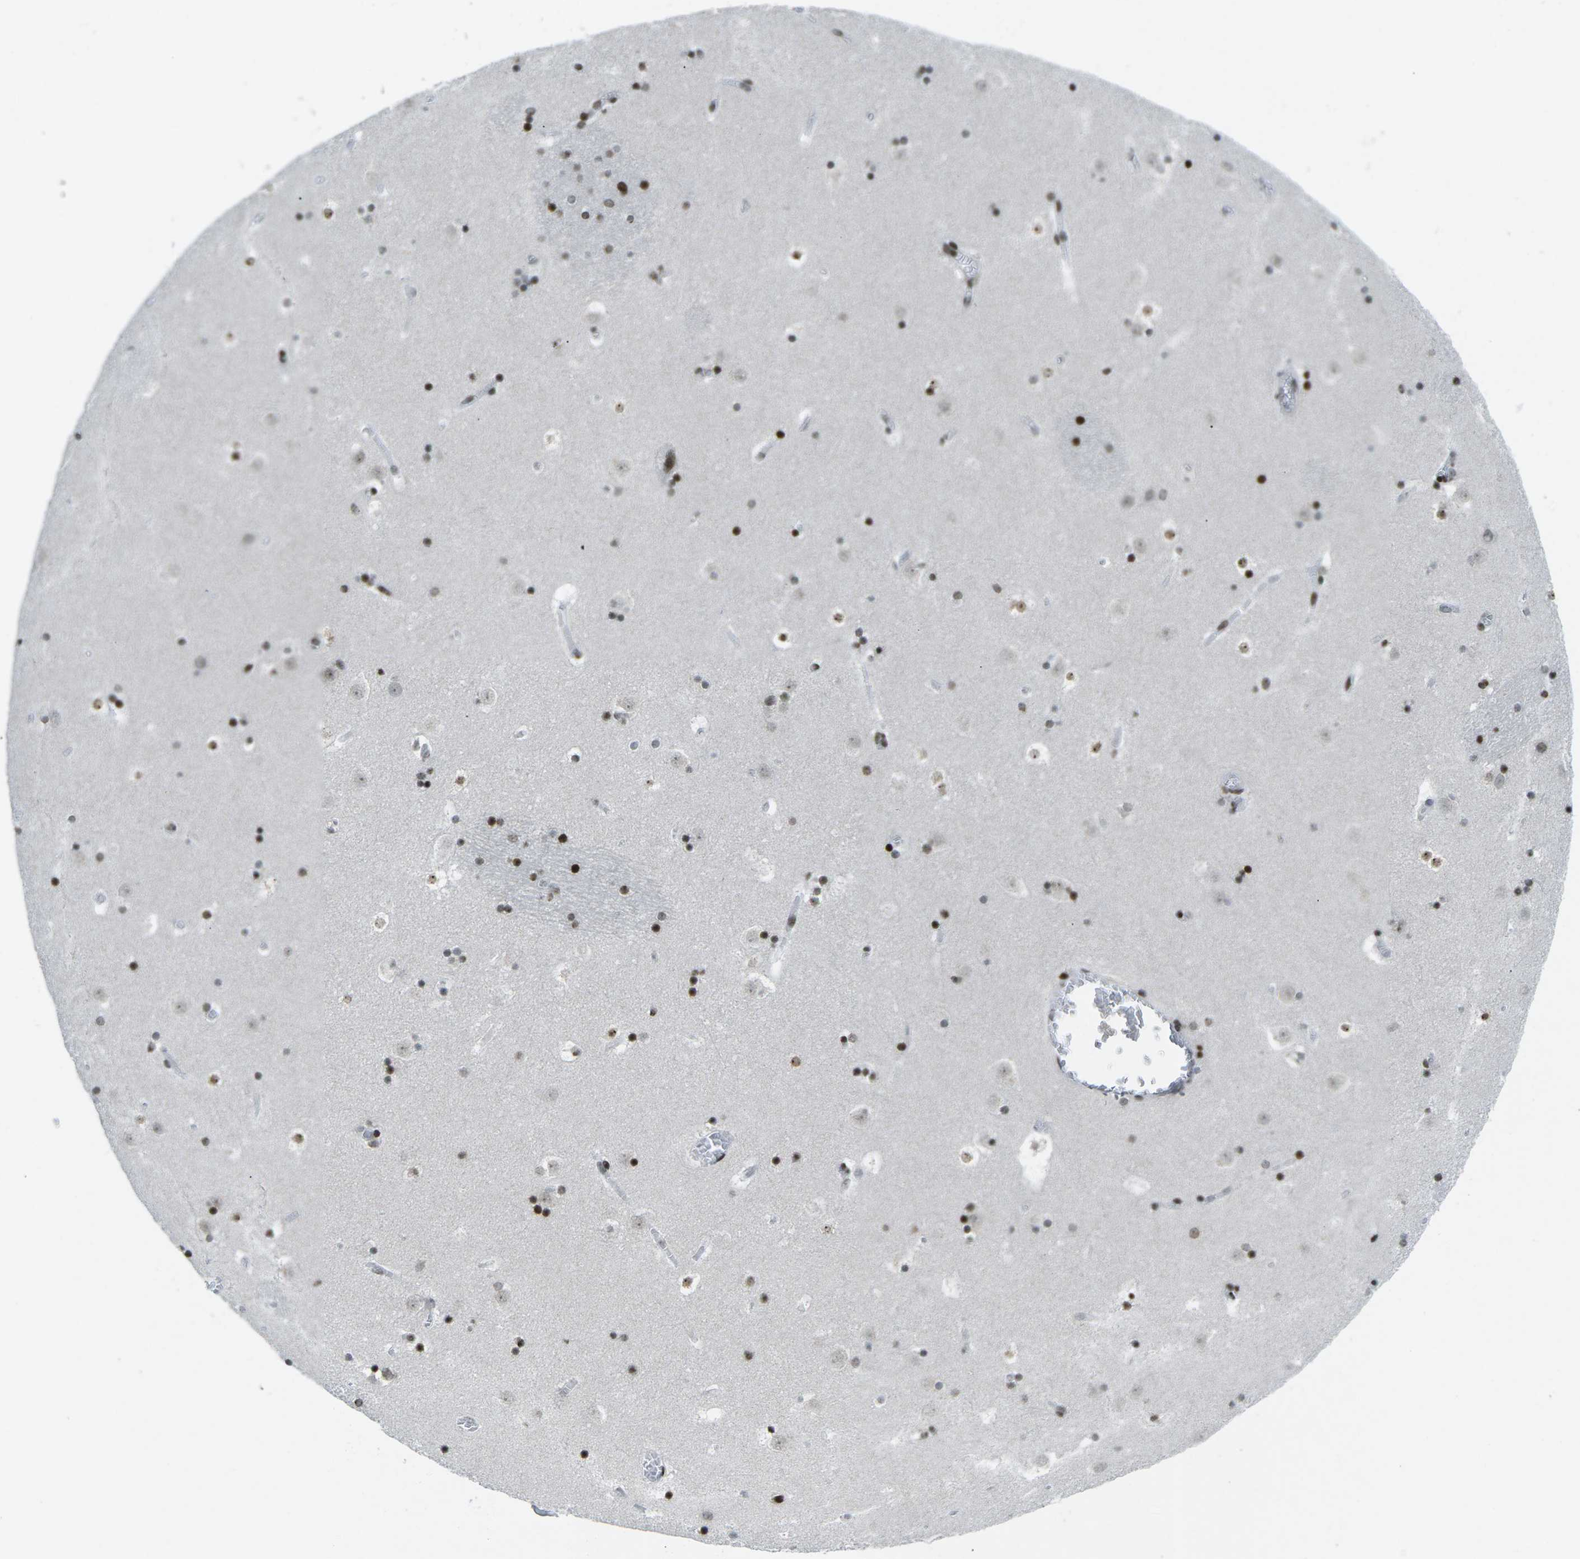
{"staining": {"intensity": "strong", "quantity": "25%-75%", "location": "nuclear"}, "tissue": "caudate", "cell_type": "Glial cells", "image_type": "normal", "snomed": [{"axis": "morphology", "description": "Normal tissue, NOS"}, {"axis": "topography", "description": "Lateral ventricle wall"}], "caption": "A high-resolution photomicrograph shows immunohistochemistry (IHC) staining of benign caudate, which shows strong nuclear positivity in approximately 25%-75% of glial cells. The protein is shown in brown color, while the nuclei are stained blue.", "gene": "EME1", "patient": {"sex": "male", "age": 45}}